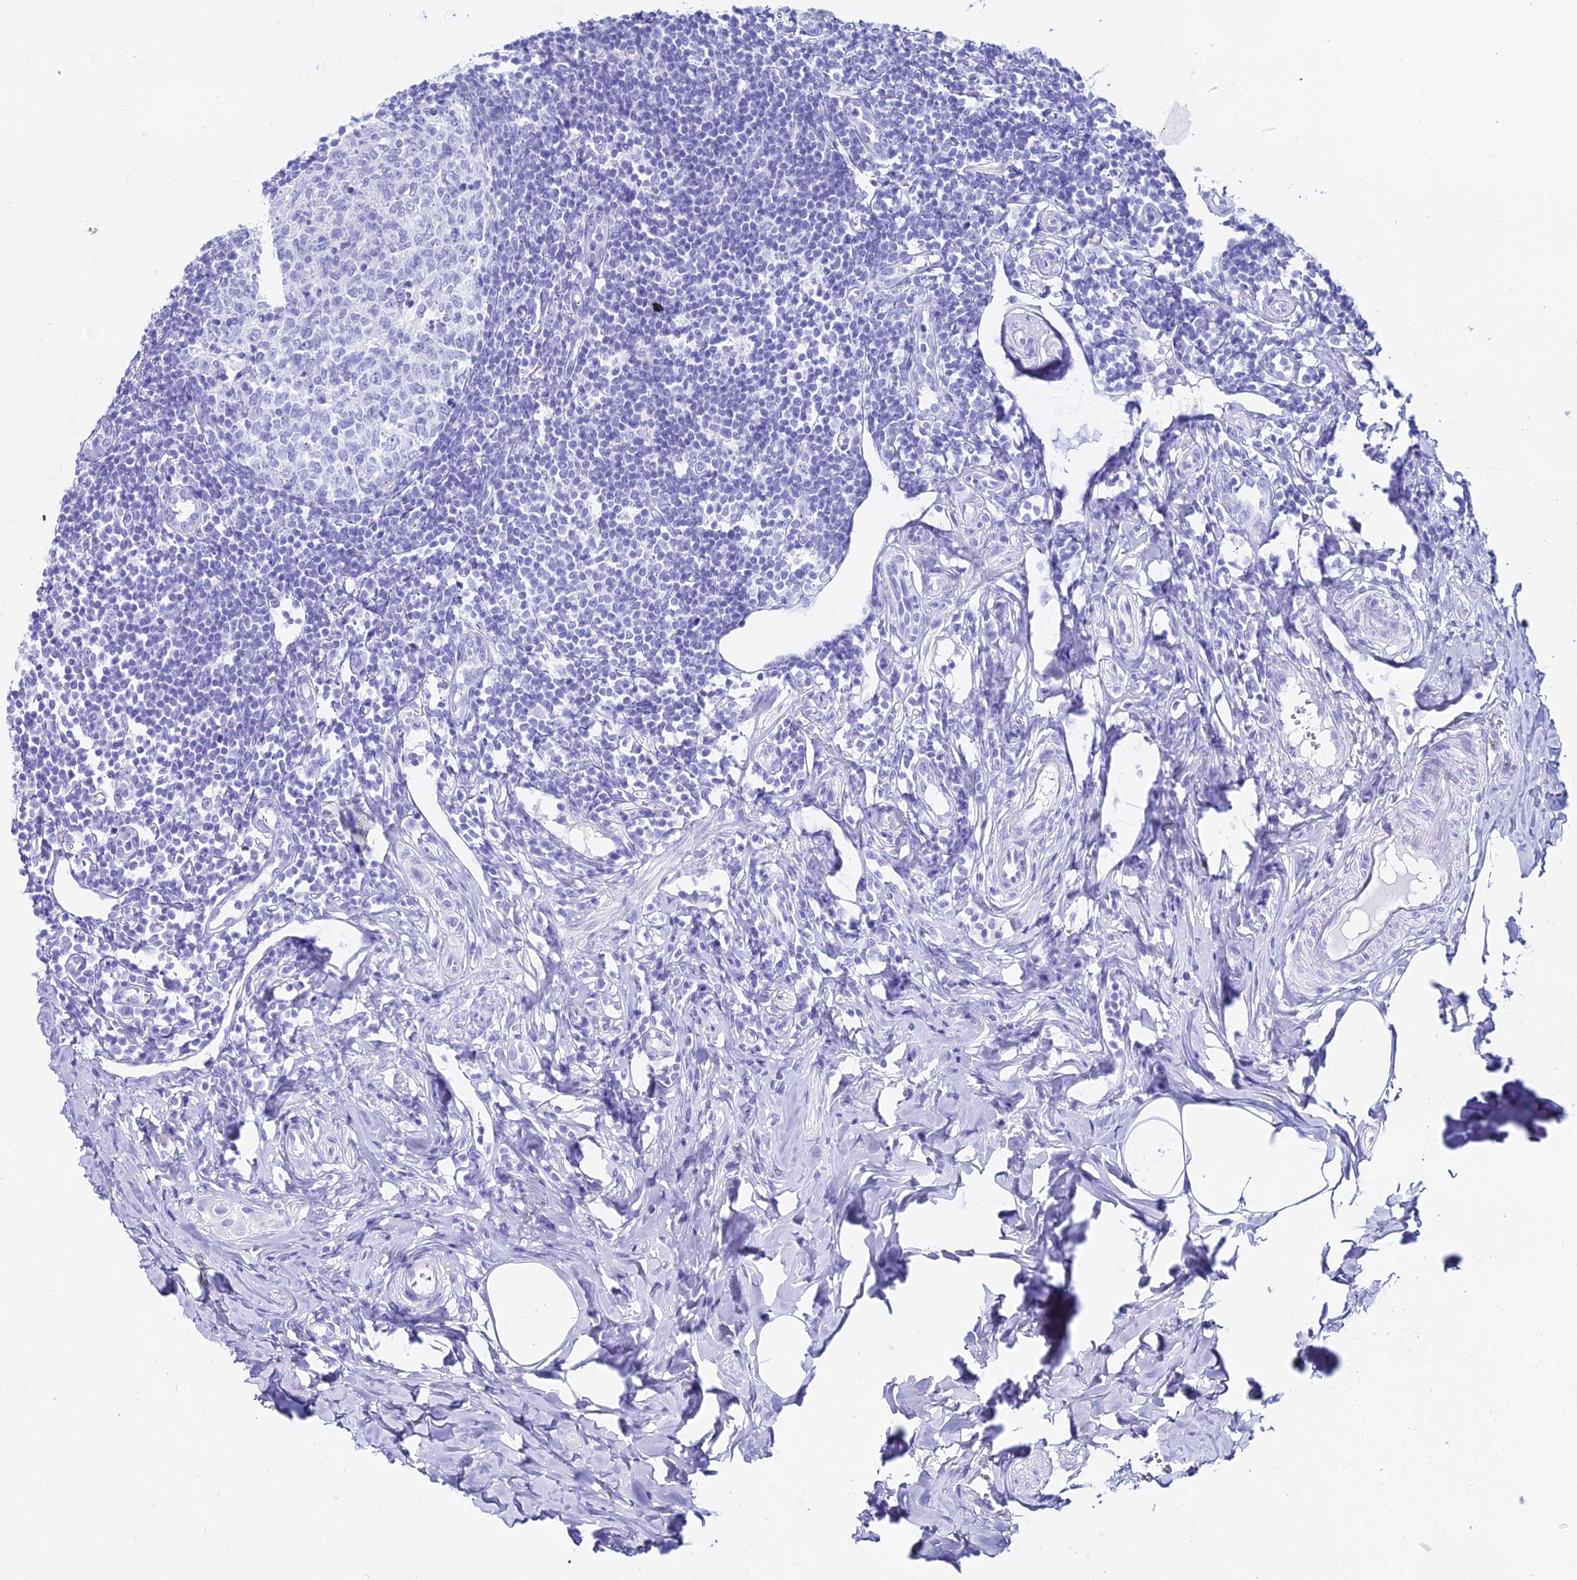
{"staining": {"intensity": "negative", "quantity": "none", "location": "none"}, "tissue": "appendix", "cell_type": "Glandular cells", "image_type": "normal", "snomed": [{"axis": "morphology", "description": "Normal tissue, NOS"}, {"axis": "topography", "description": "Appendix"}], "caption": "This micrograph is of normal appendix stained with immunohistochemistry to label a protein in brown with the nuclei are counter-stained blue. There is no expression in glandular cells. Nuclei are stained in blue.", "gene": "CGB1", "patient": {"sex": "female", "age": 33}}